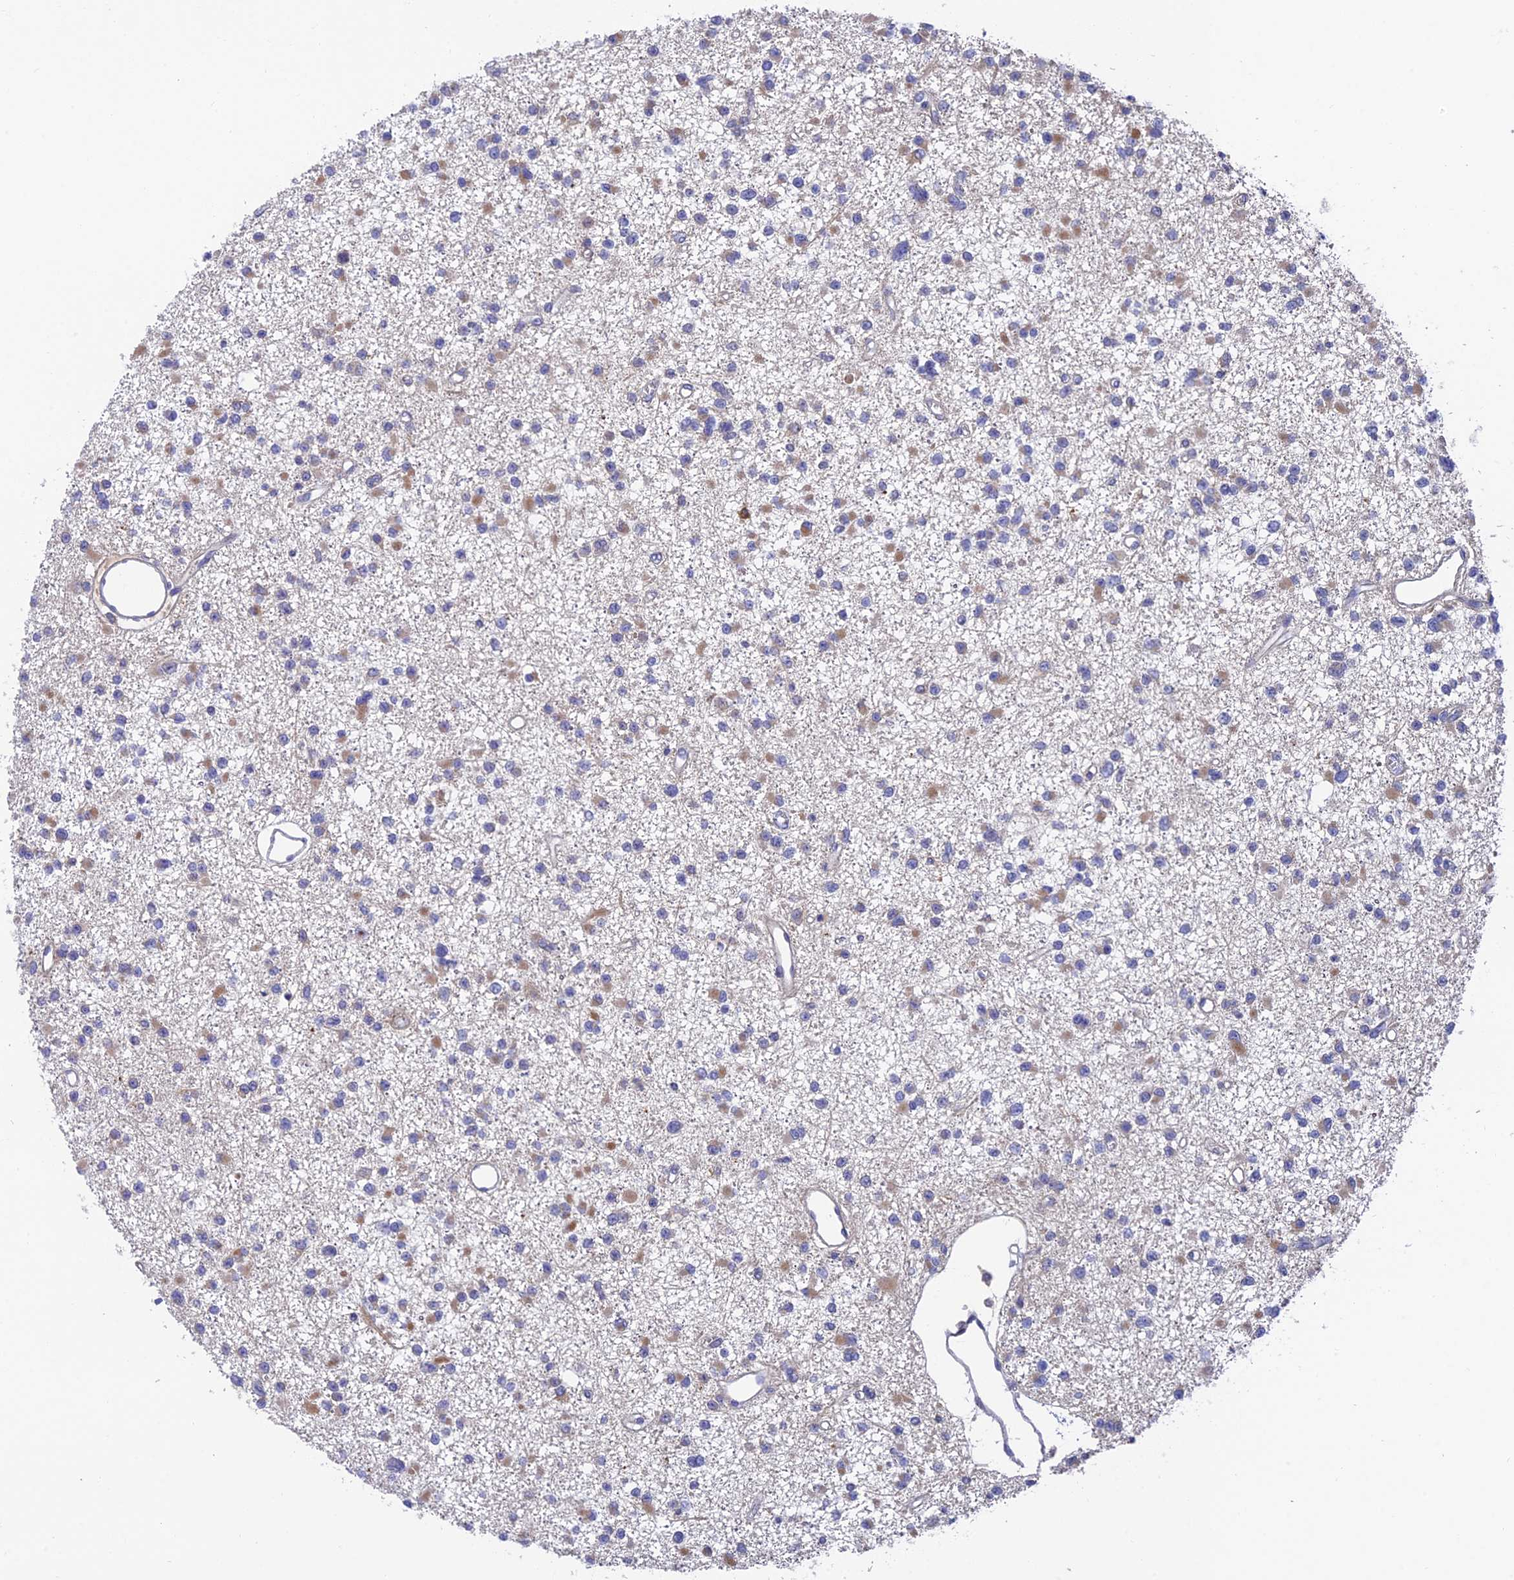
{"staining": {"intensity": "negative", "quantity": "none", "location": "none"}, "tissue": "glioma", "cell_type": "Tumor cells", "image_type": "cancer", "snomed": [{"axis": "morphology", "description": "Glioma, malignant, Low grade"}, {"axis": "topography", "description": "Brain"}], "caption": "An immunohistochemistry (IHC) photomicrograph of glioma is shown. There is no staining in tumor cells of glioma.", "gene": "IPO5", "patient": {"sex": "female", "age": 22}}